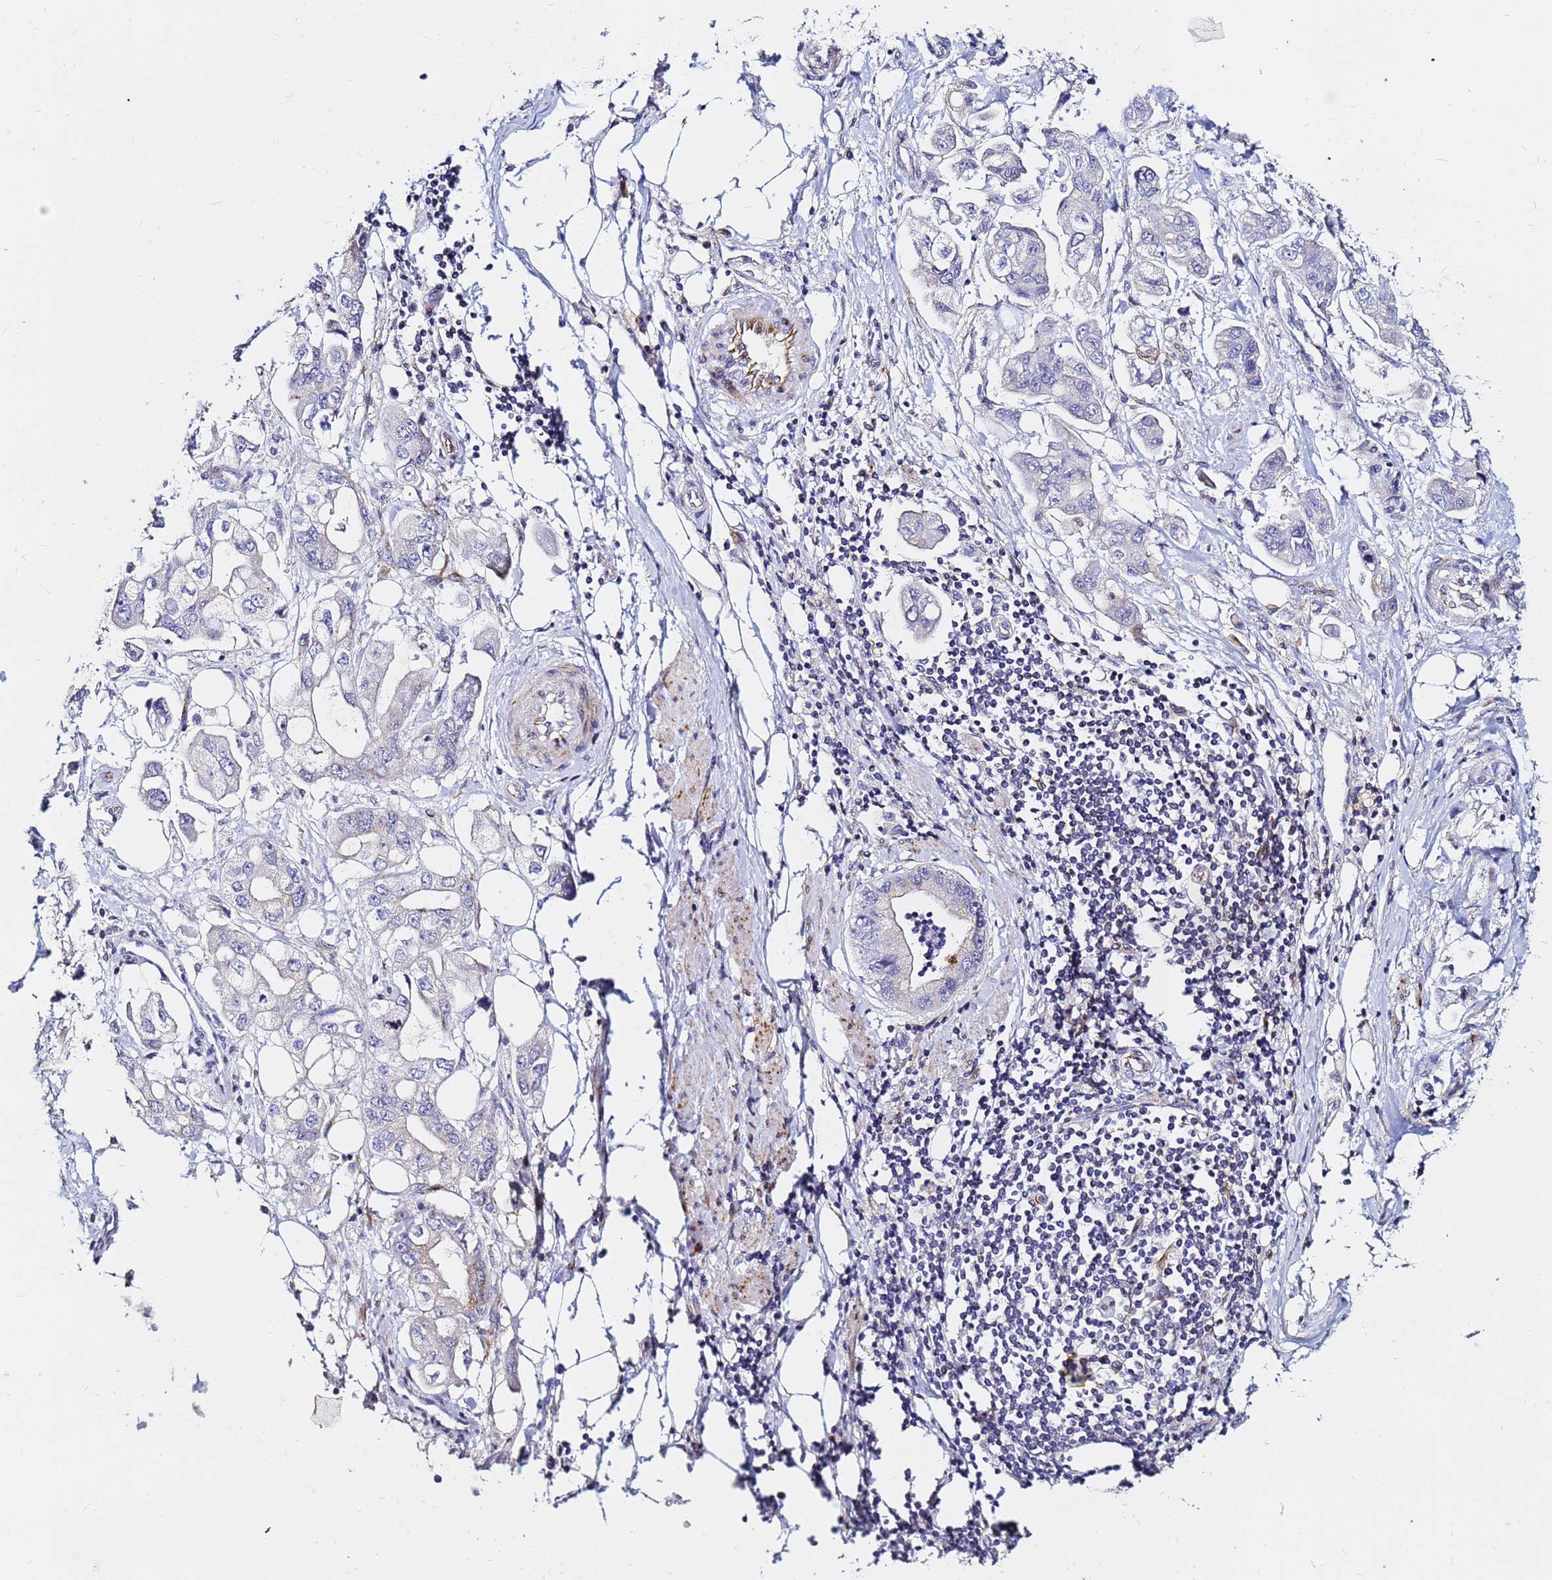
{"staining": {"intensity": "negative", "quantity": "none", "location": "none"}, "tissue": "stomach cancer", "cell_type": "Tumor cells", "image_type": "cancer", "snomed": [{"axis": "morphology", "description": "Adenocarcinoma, NOS"}, {"axis": "topography", "description": "Stomach"}], "caption": "A histopathology image of stomach cancer (adenocarcinoma) stained for a protein demonstrates no brown staining in tumor cells.", "gene": "TUBA8", "patient": {"sex": "male", "age": 62}}